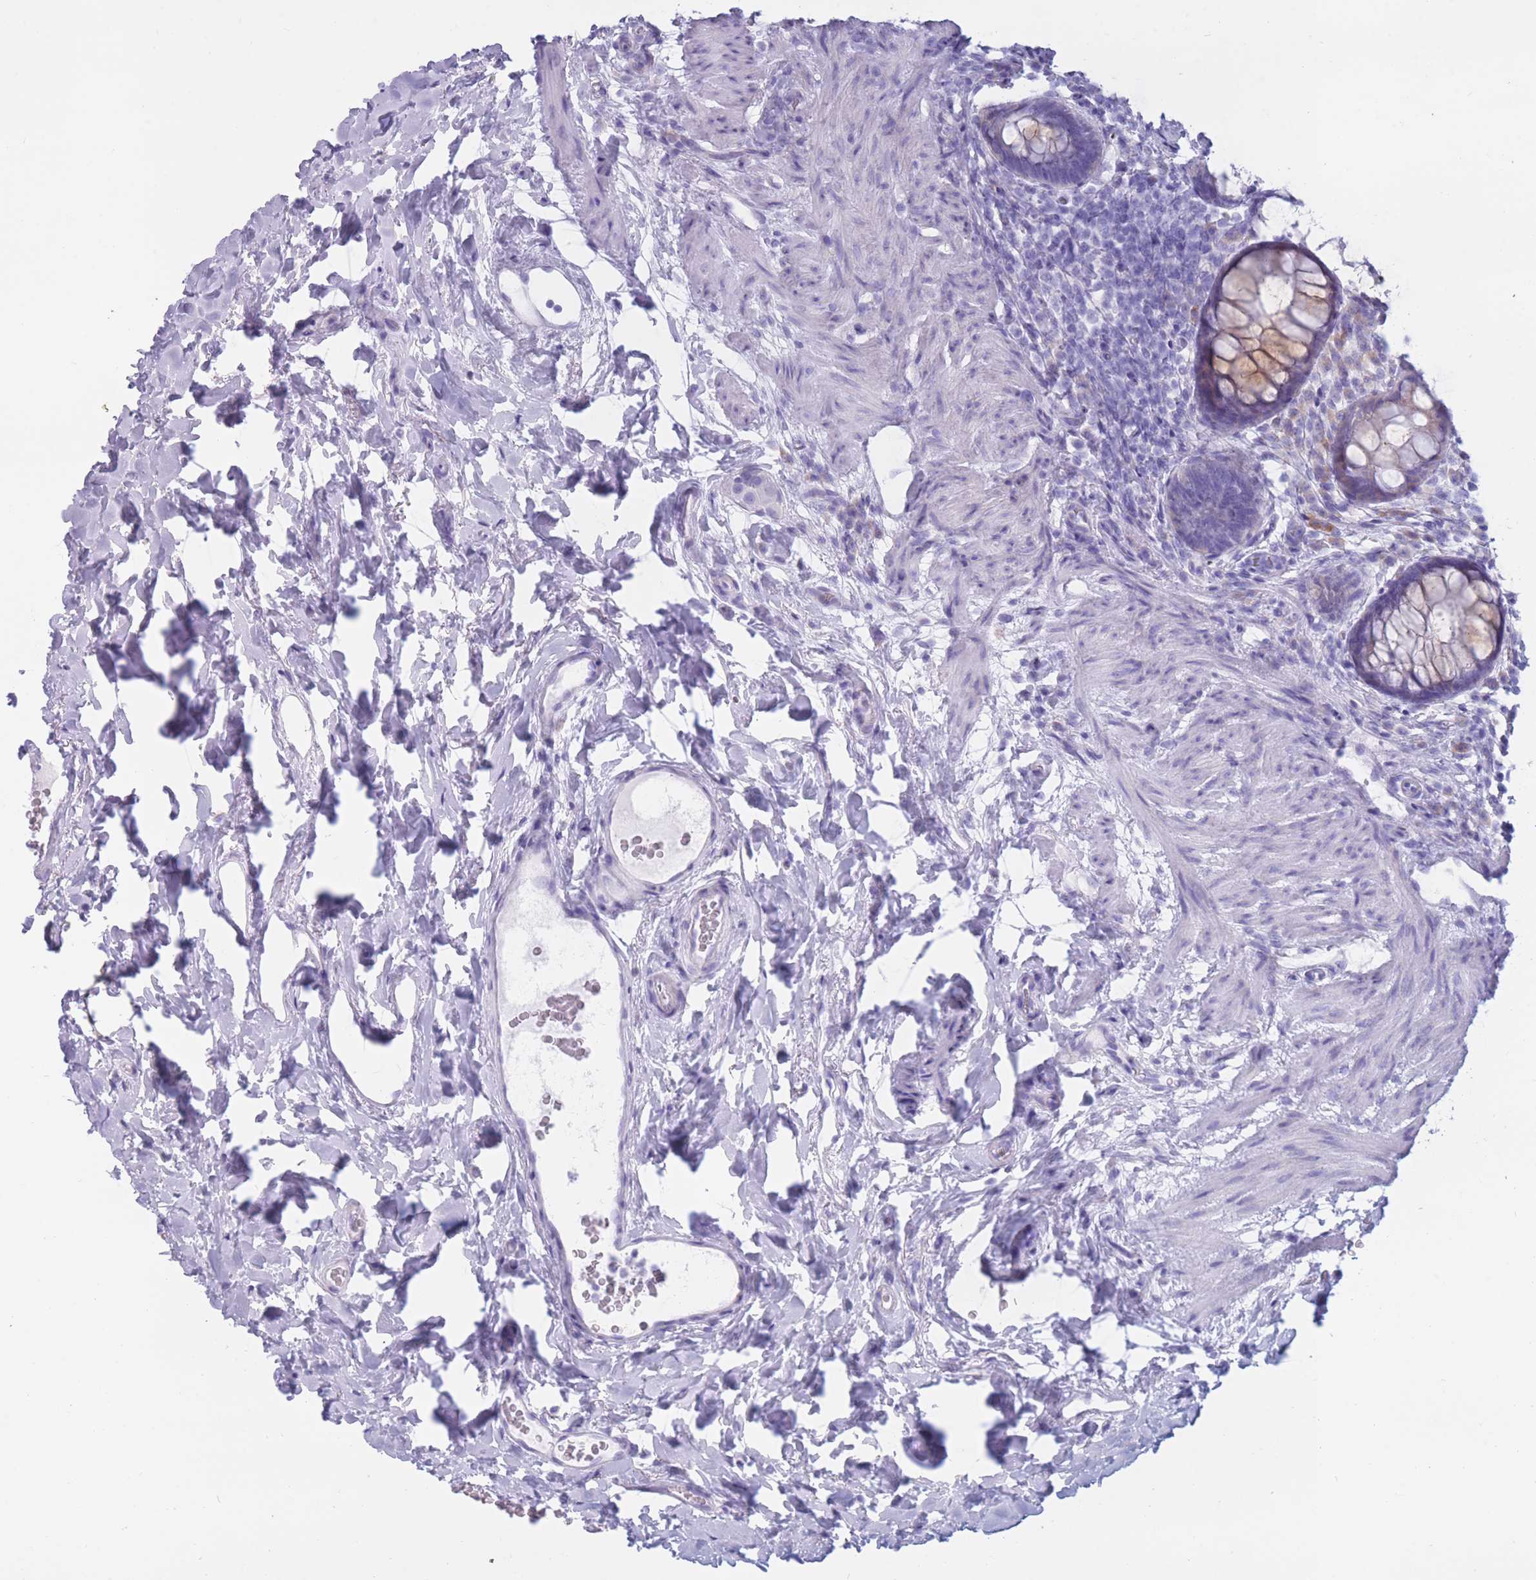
{"staining": {"intensity": "moderate", "quantity": "25%-75%", "location": "cytoplasmic/membranous"}, "tissue": "rectum", "cell_type": "Glandular cells", "image_type": "normal", "snomed": [{"axis": "morphology", "description": "Normal tissue, NOS"}, {"axis": "topography", "description": "Rectum"}, {"axis": "topography", "description": "Peripheral nerve tissue"}], "caption": "An image of human rectum stained for a protein exhibits moderate cytoplasmic/membranous brown staining in glandular cells. (IHC, brightfield microscopy, high magnification).", "gene": "COL27A1", "patient": {"sex": "female", "age": 69}}